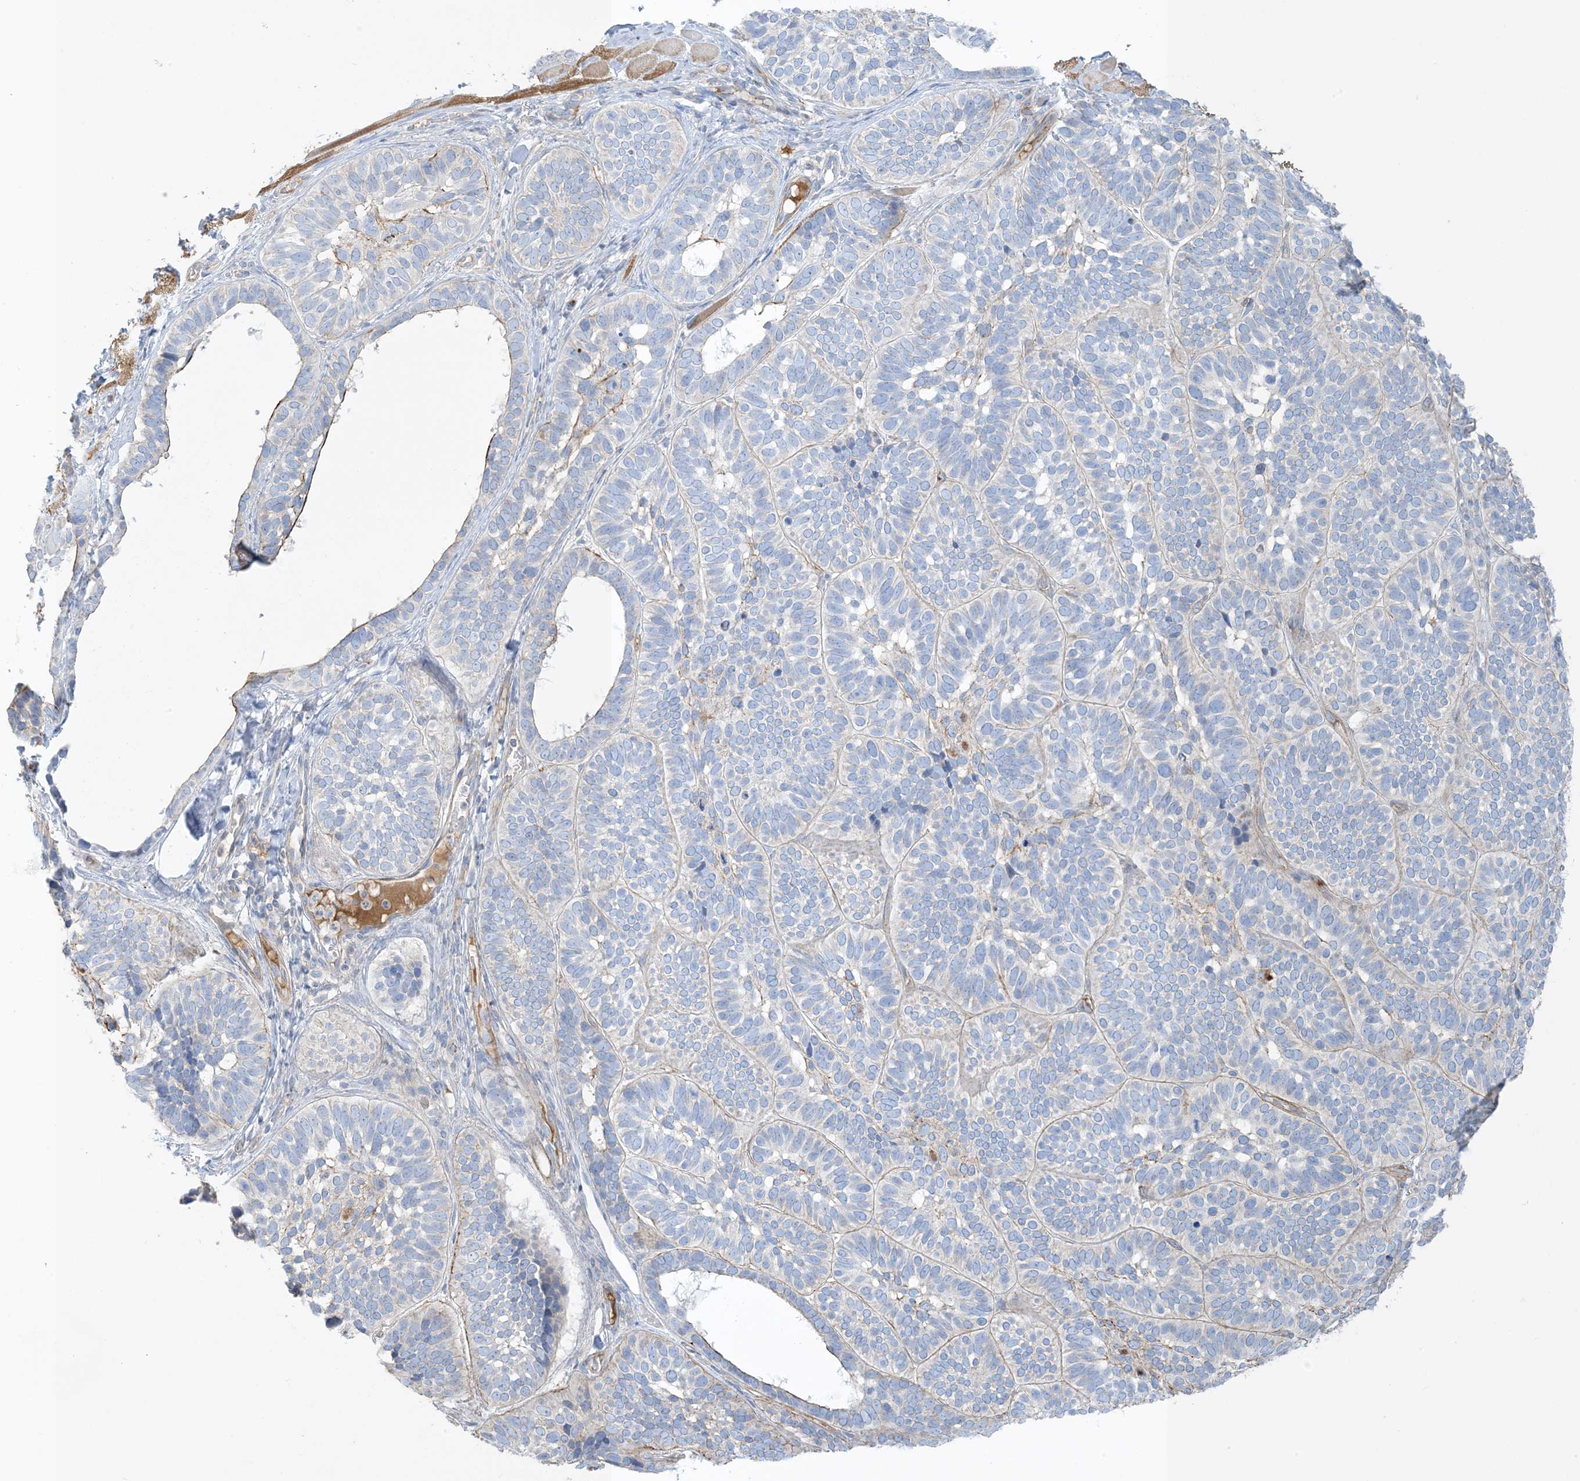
{"staining": {"intensity": "negative", "quantity": "none", "location": "none"}, "tissue": "skin cancer", "cell_type": "Tumor cells", "image_type": "cancer", "snomed": [{"axis": "morphology", "description": "Basal cell carcinoma"}, {"axis": "topography", "description": "Skin"}], "caption": "Immunohistochemistry (IHC) of skin cancer shows no expression in tumor cells.", "gene": "GTF3C2", "patient": {"sex": "male", "age": 62}}